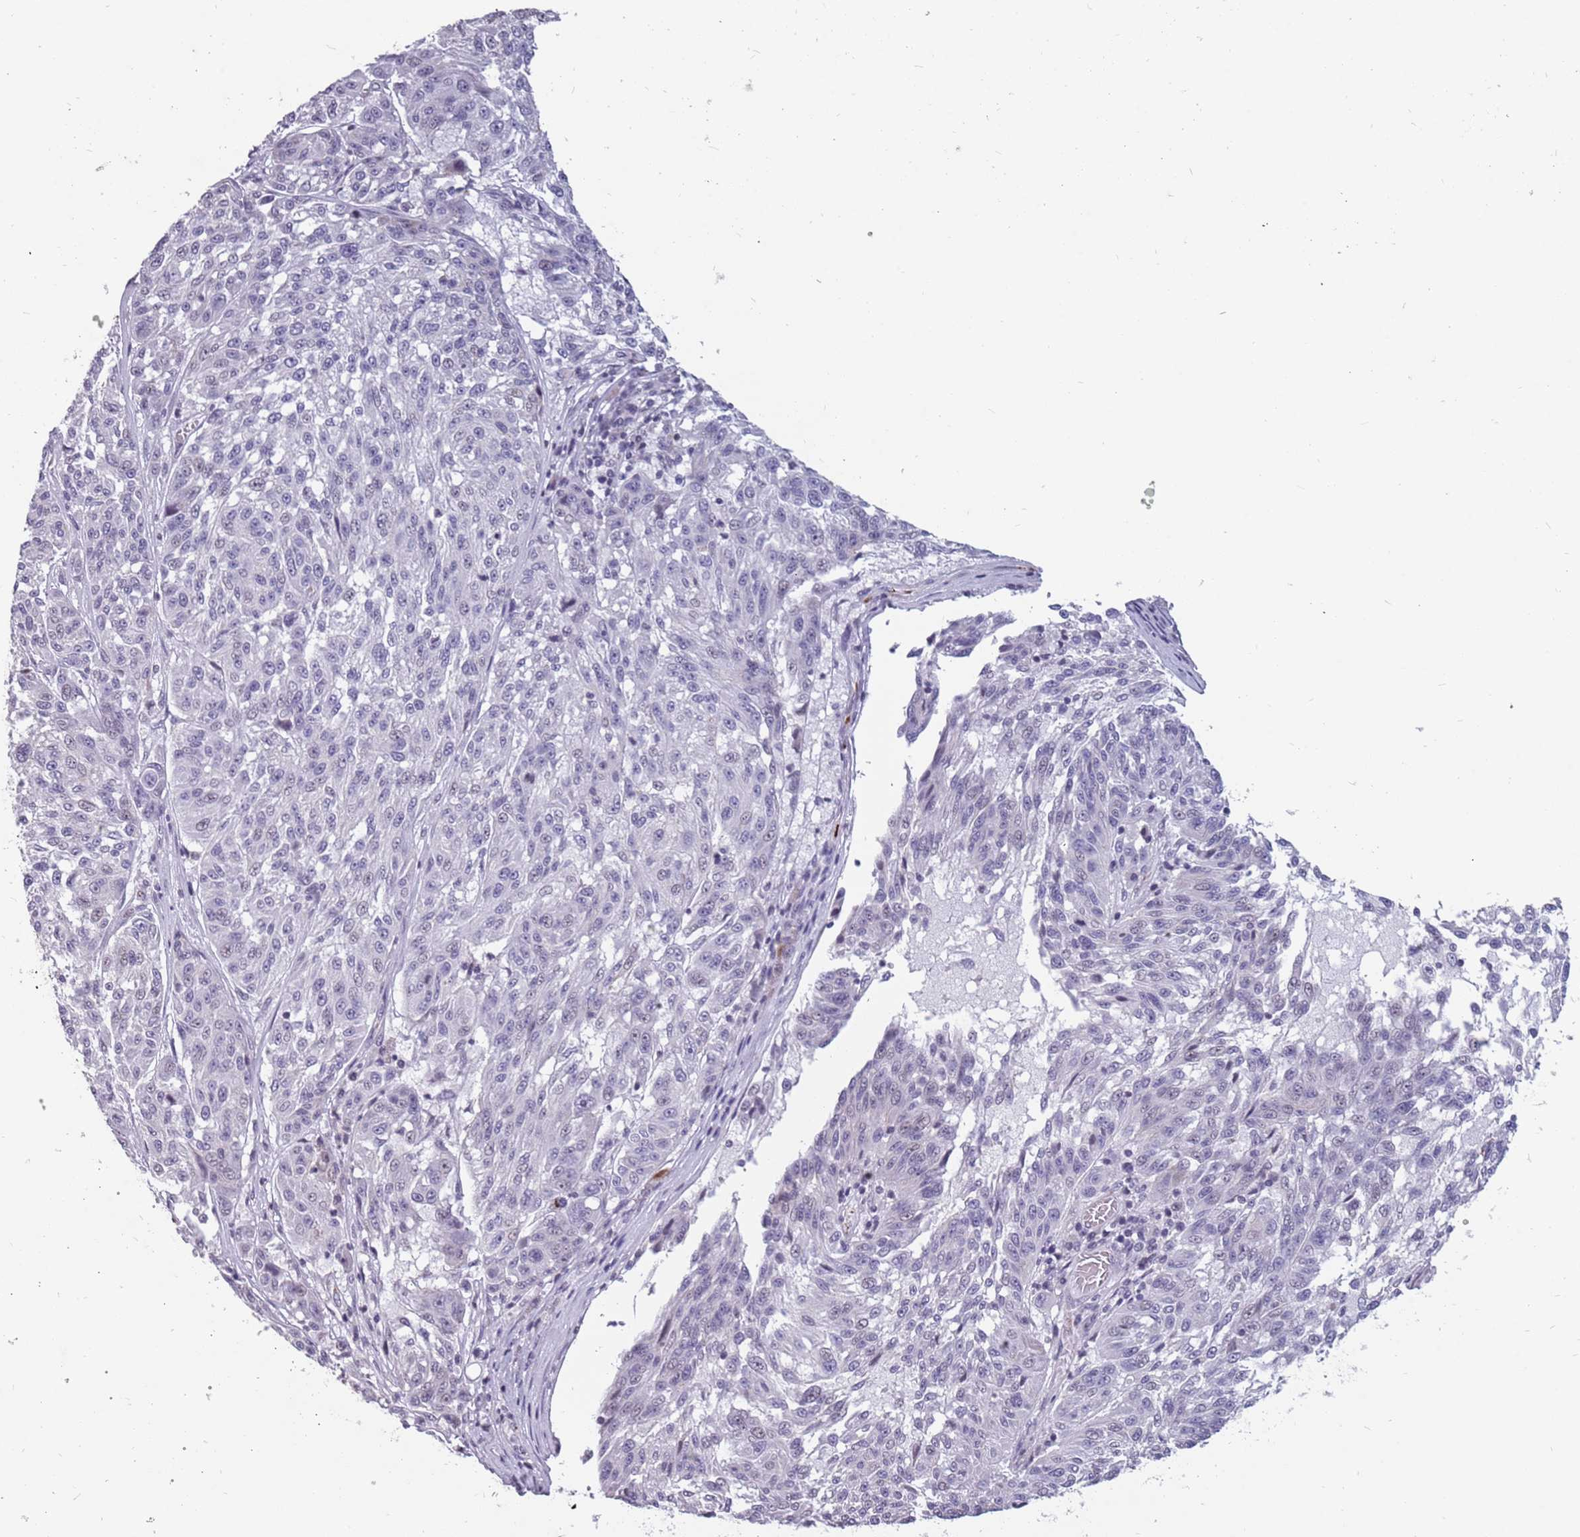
{"staining": {"intensity": "negative", "quantity": "none", "location": "none"}, "tissue": "melanoma", "cell_type": "Tumor cells", "image_type": "cancer", "snomed": [{"axis": "morphology", "description": "Malignant melanoma, NOS"}, {"axis": "topography", "description": "Skin"}], "caption": "A high-resolution image shows immunohistochemistry (IHC) staining of malignant melanoma, which displays no significant positivity in tumor cells.", "gene": "NEK6", "patient": {"sex": "male", "age": 53}}